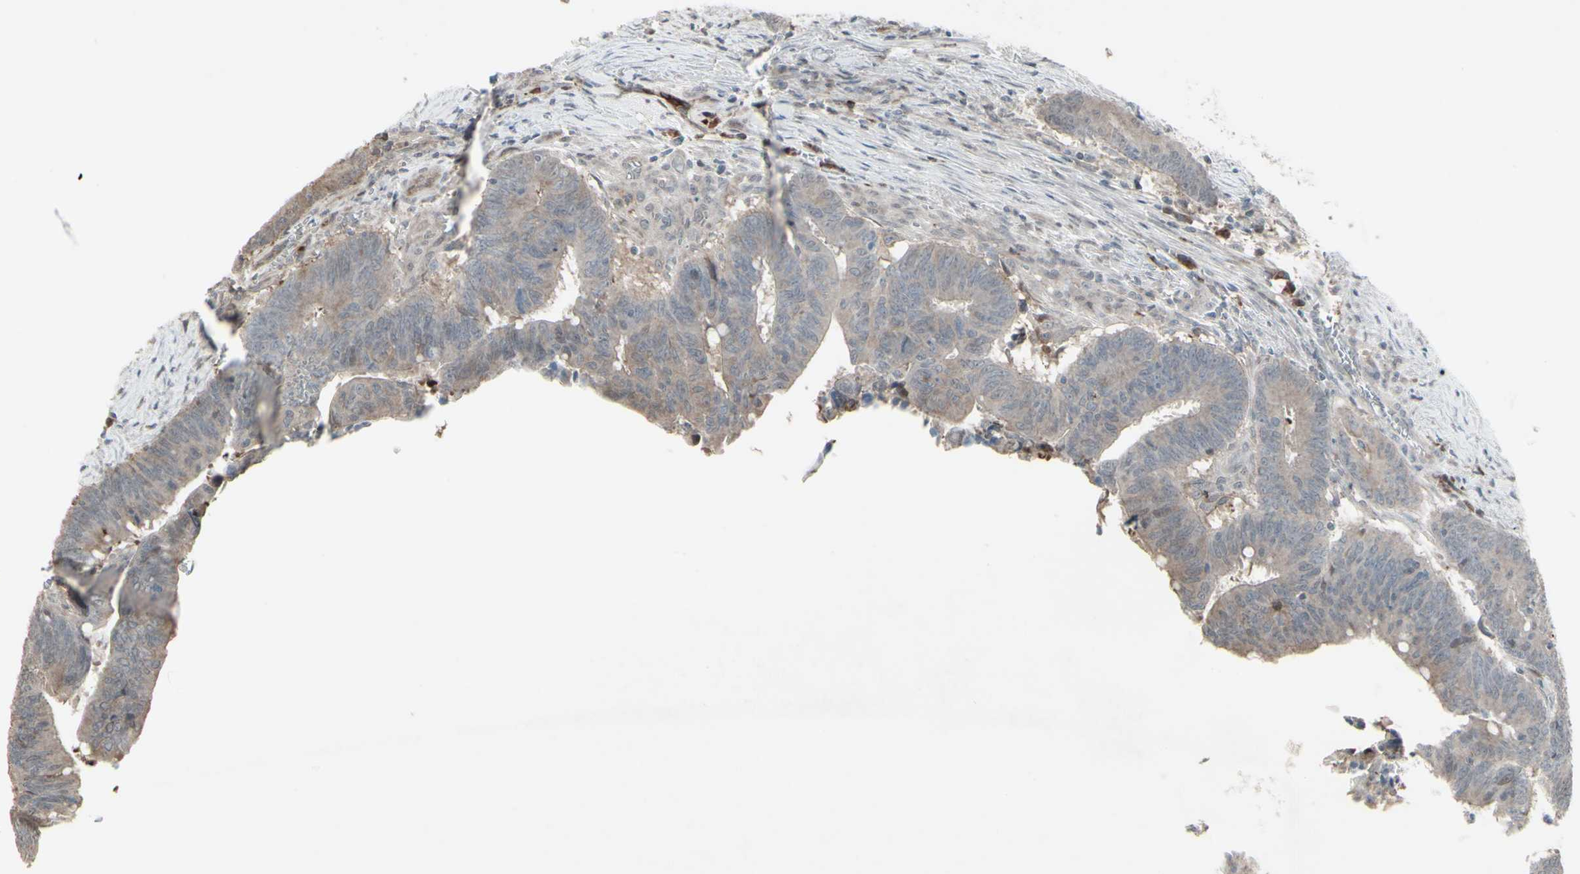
{"staining": {"intensity": "weak", "quantity": ">75%", "location": "cytoplasmic/membranous"}, "tissue": "colorectal cancer", "cell_type": "Tumor cells", "image_type": "cancer", "snomed": [{"axis": "morphology", "description": "Adenocarcinoma, NOS"}, {"axis": "topography", "description": "Colon"}], "caption": "There is low levels of weak cytoplasmic/membranous staining in tumor cells of colorectal cancer (adenocarcinoma), as demonstrated by immunohistochemical staining (brown color).", "gene": "CD33", "patient": {"sex": "male", "age": 45}}